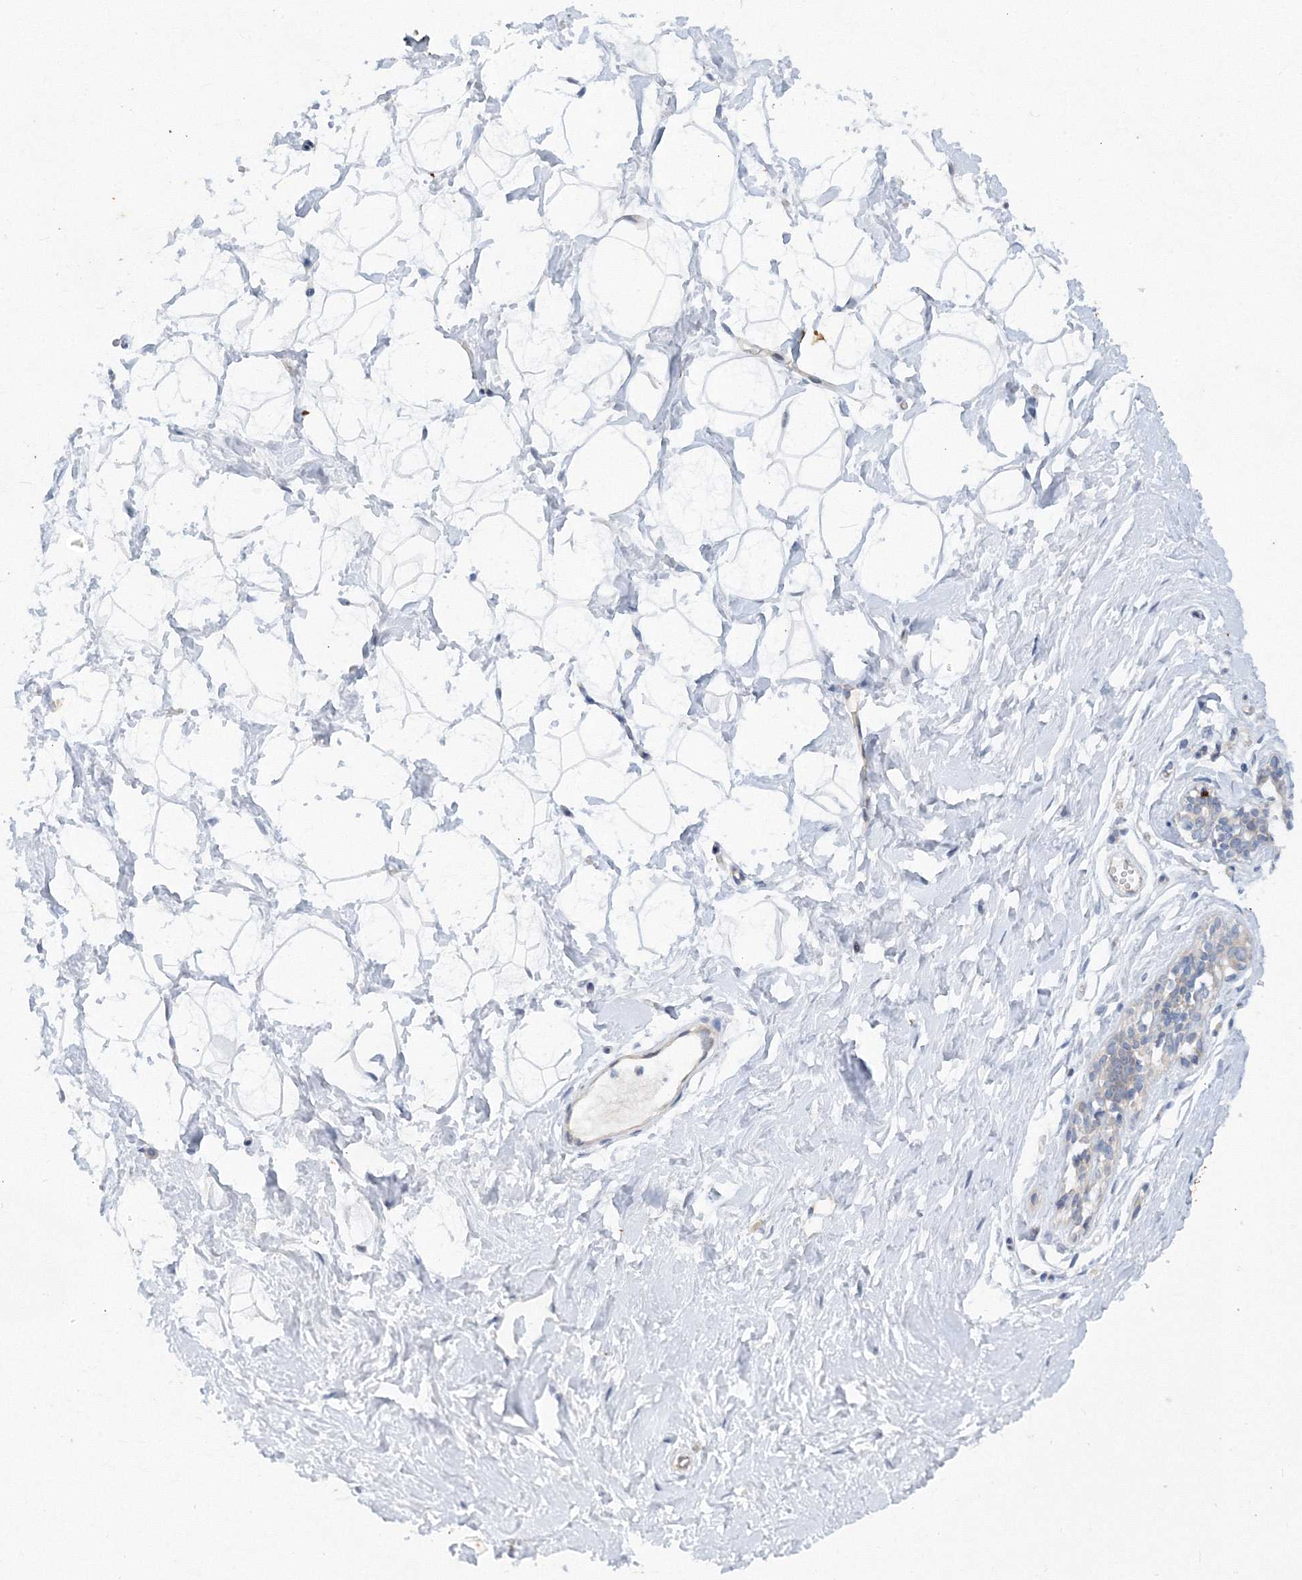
{"staining": {"intensity": "negative", "quantity": "none", "location": "none"}, "tissue": "breast", "cell_type": "Adipocytes", "image_type": "normal", "snomed": [{"axis": "morphology", "description": "Normal tissue, NOS"}, {"axis": "morphology", "description": "Adenoma, NOS"}, {"axis": "topography", "description": "Breast"}], "caption": "High power microscopy histopathology image of an immunohistochemistry photomicrograph of unremarkable breast, revealing no significant expression in adipocytes. (Stains: DAB (3,3'-diaminobenzidine) immunohistochemistry with hematoxylin counter stain, Microscopy: brightfield microscopy at high magnification).", "gene": "TANC1", "patient": {"sex": "female", "age": 23}}